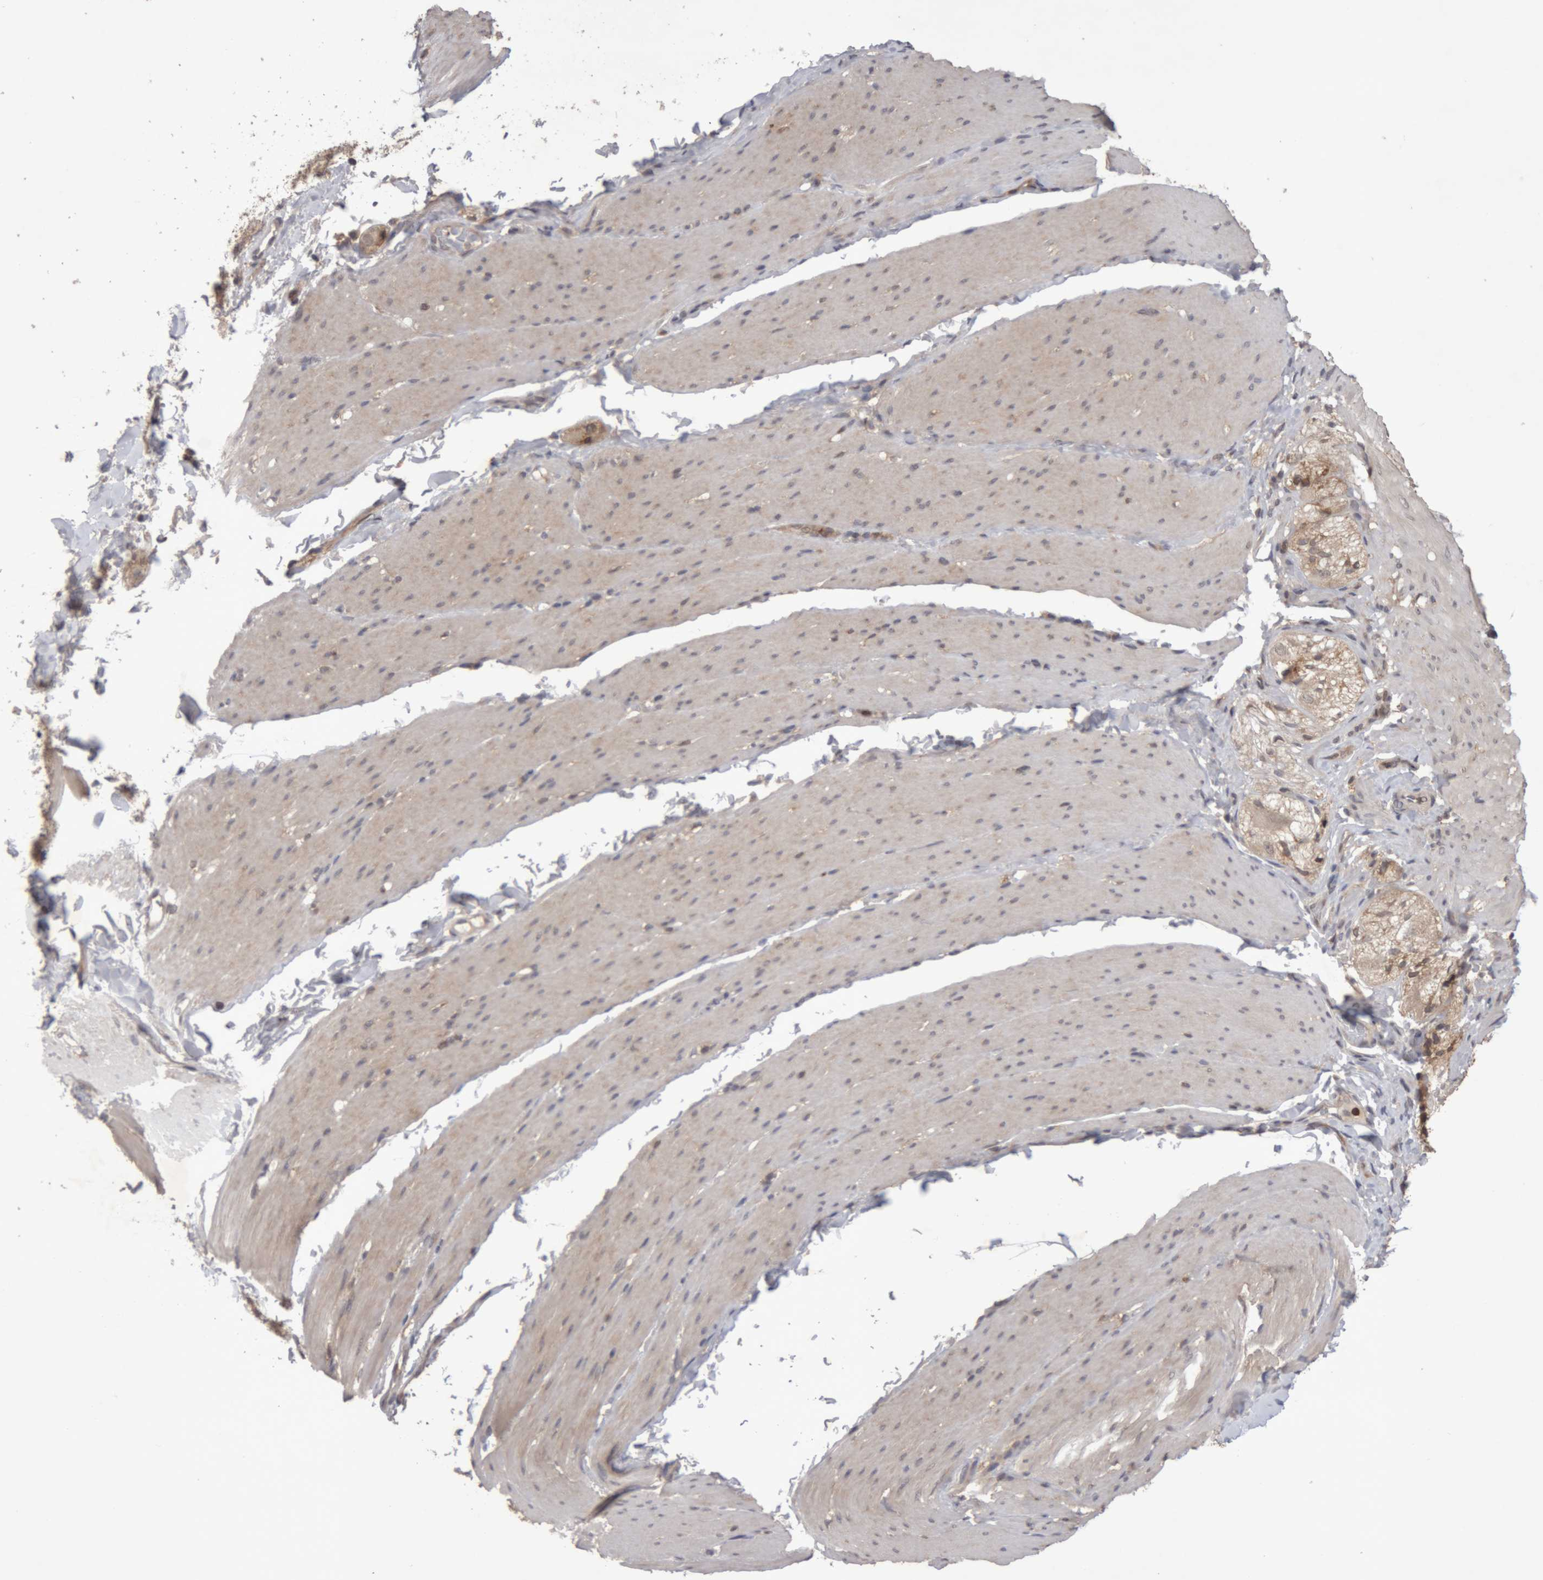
{"staining": {"intensity": "weak", "quantity": "<25%", "location": "cytoplasmic/membranous"}, "tissue": "smooth muscle", "cell_type": "Smooth muscle cells", "image_type": "normal", "snomed": [{"axis": "morphology", "description": "Normal tissue, NOS"}, {"axis": "topography", "description": "Smooth muscle"}, {"axis": "topography", "description": "Small intestine"}], "caption": "A high-resolution photomicrograph shows immunohistochemistry staining of unremarkable smooth muscle, which displays no significant expression in smooth muscle cells.", "gene": "NFATC2", "patient": {"sex": "female", "age": 84}}